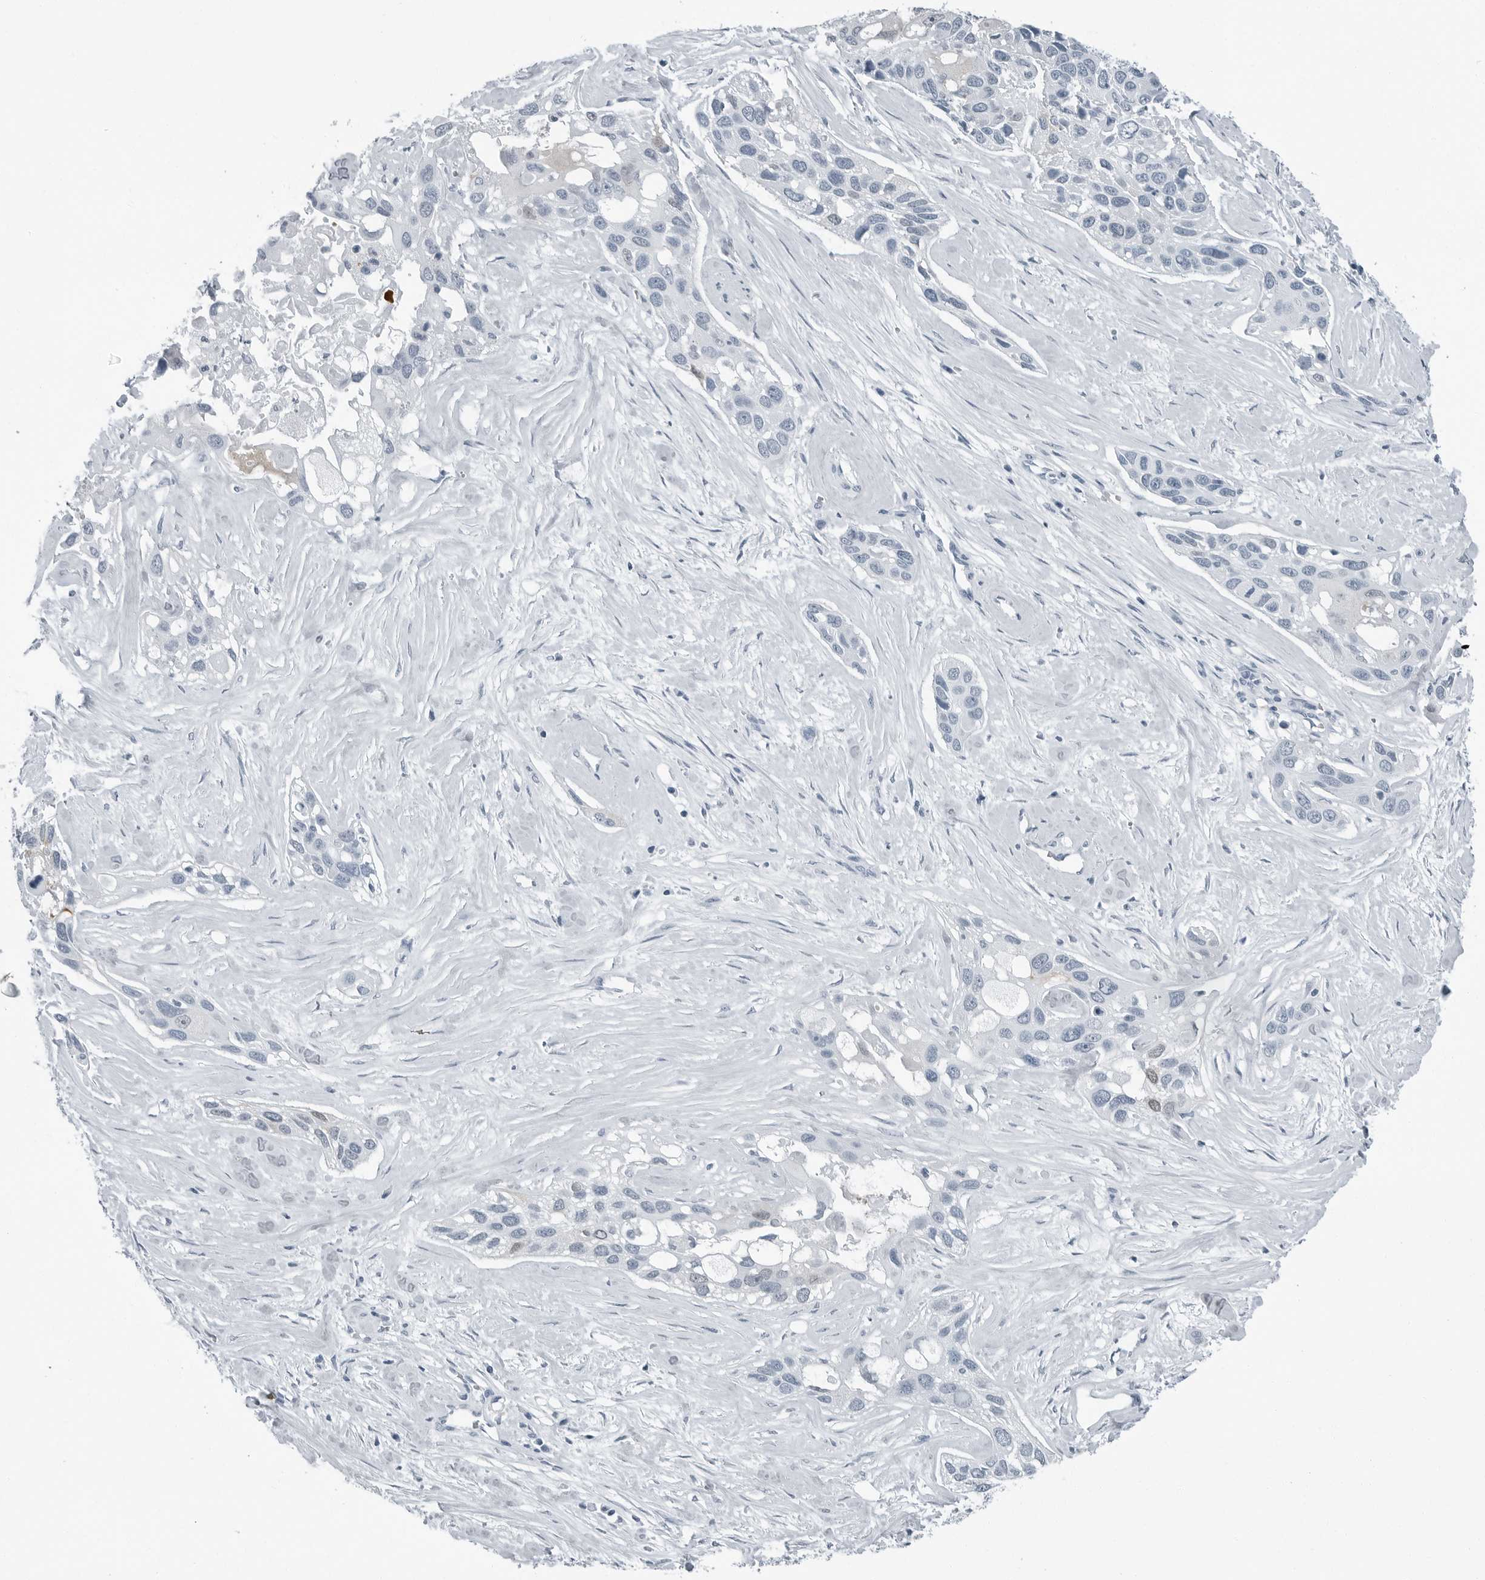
{"staining": {"intensity": "negative", "quantity": "none", "location": "none"}, "tissue": "pancreatic cancer", "cell_type": "Tumor cells", "image_type": "cancer", "snomed": [{"axis": "morphology", "description": "Adenocarcinoma, NOS"}, {"axis": "topography", "description": "Pancreas"}], "caption": "This is a micrograph of IHC staining of pancreatic cancer (adenocarcinoma), which shows no expression in tumor cells.", "gene": "FABP6", "patient": {"sex": "female", "age": 60}}